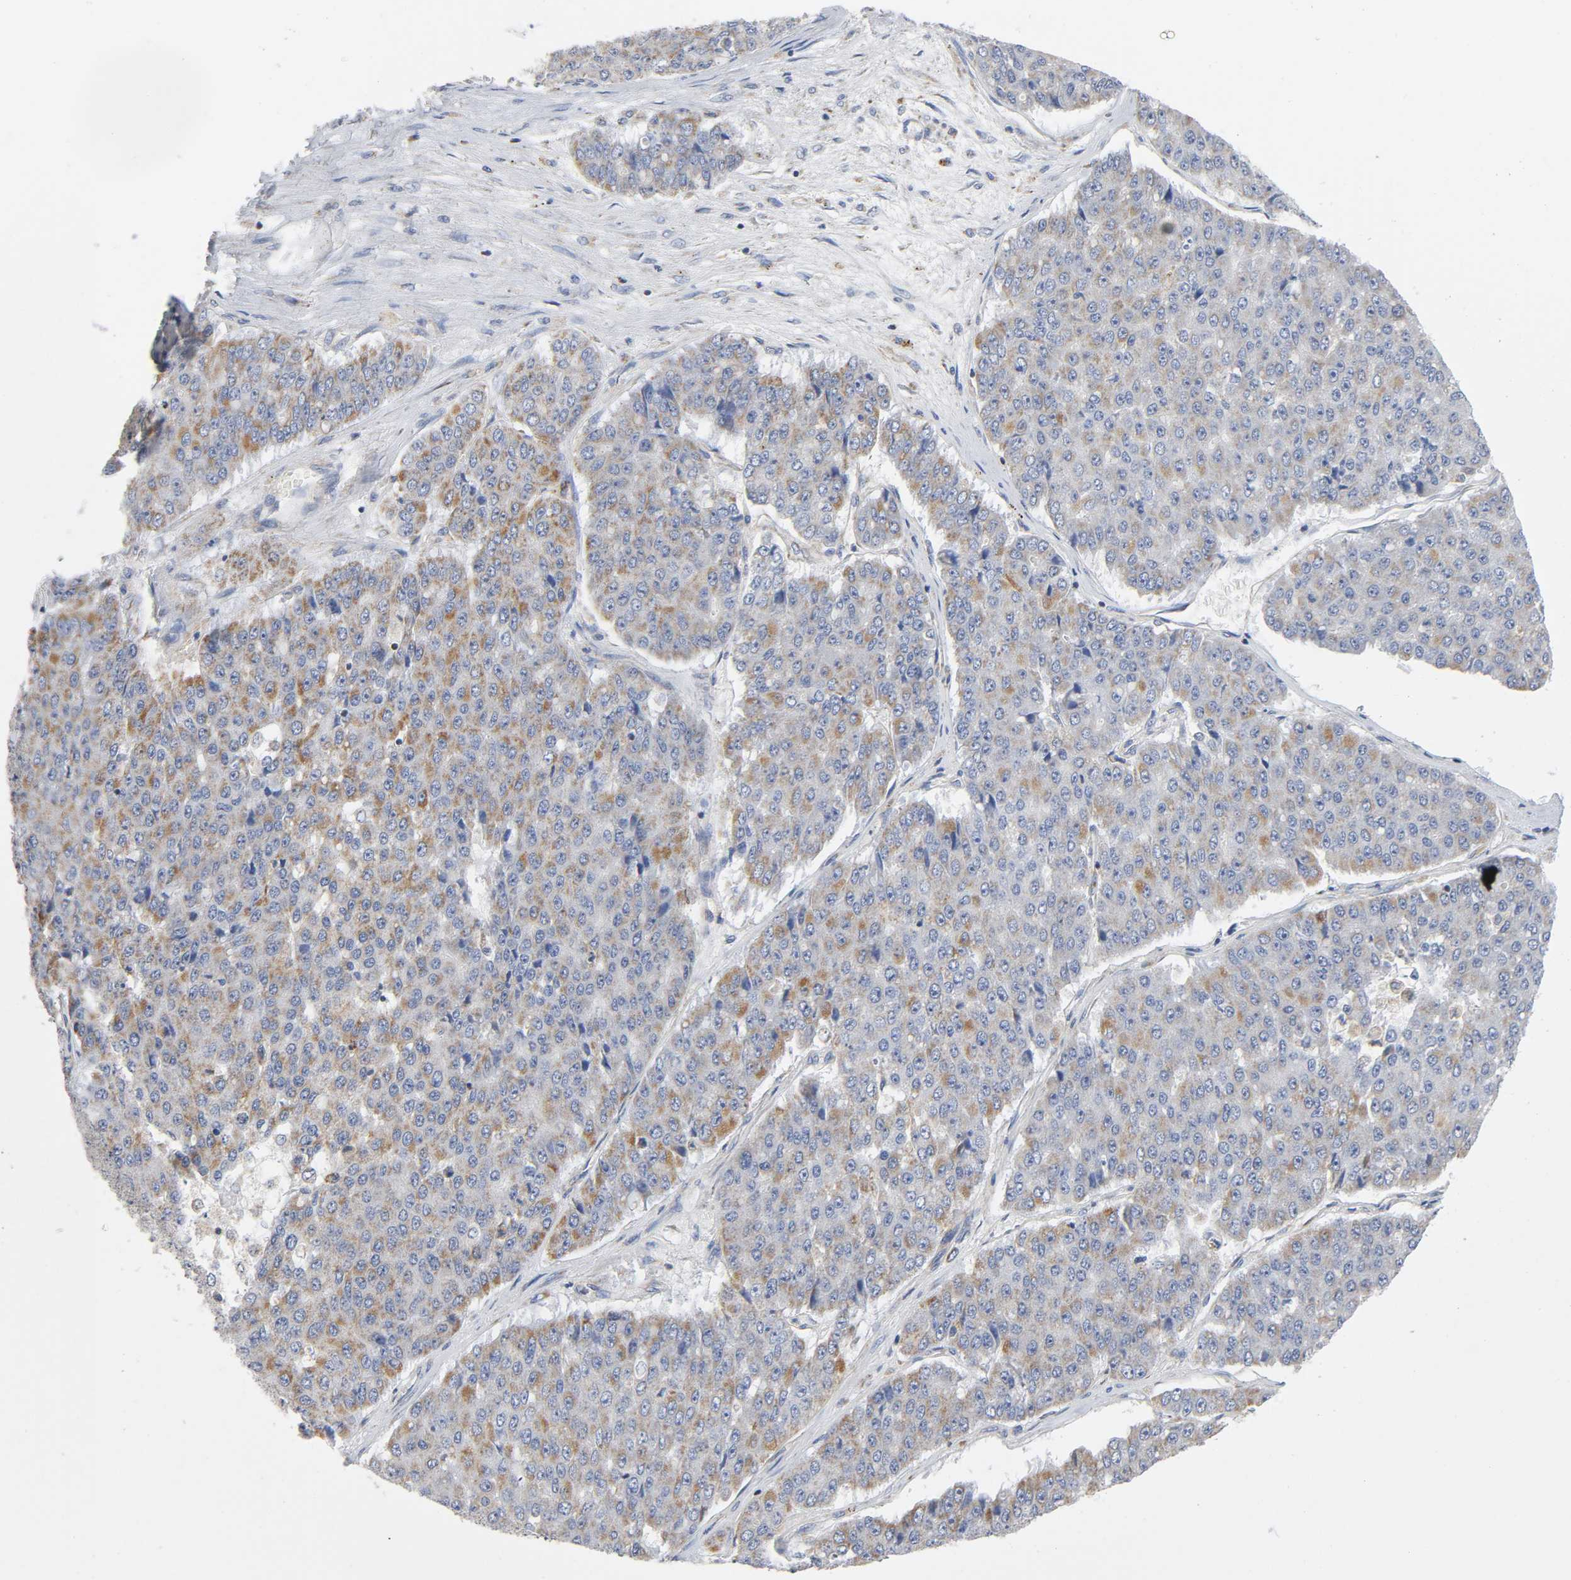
{"staining": {"intensity": "moderate", "quantity": ">75%", "location": "cytoplasmic/membranous"}, "tissue": "pancreatic cancer", "cell_type": "Tumor cells", "image_type": "cancer", "snomed": [{"axis": "morphology", "description": "Adenocarcinoma, NOS"}, {"axis": "topography", "description": "Pancreas"}], "caption": "DAB immunohistochemical staining of pancreatic cancer (adenocarcinoma) demonstrates moderate cytoplasmic/membranous protein expression in approximately >75% of tumor cells.", "gene": "BAK1", "patient": {"sex": "male", "age": 50}}